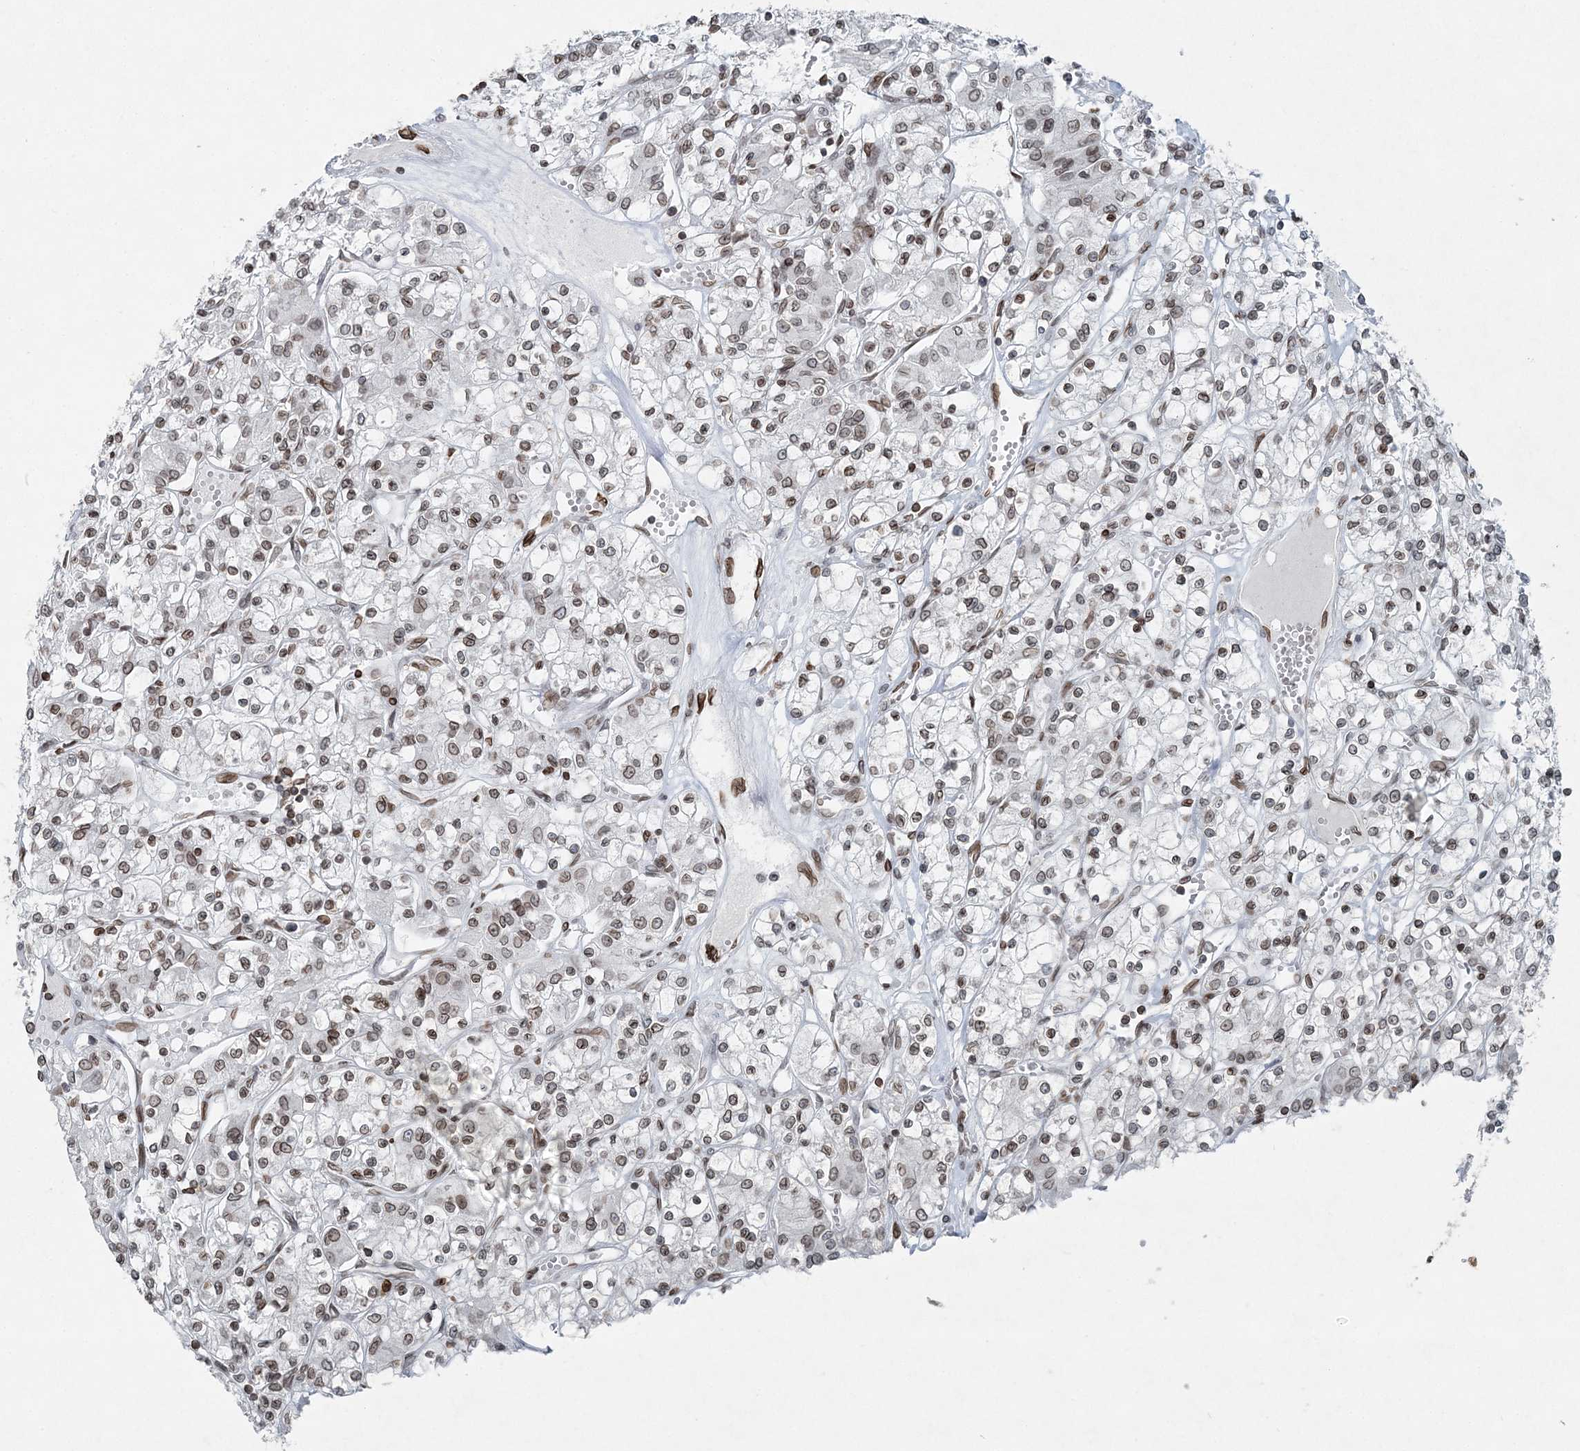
{"staining": {"intensity": "moderate", "quantity": ">75%", "location": "nuclear"}, "tissue": "renal cancer", "cell_type": "Tumor cells", "image_type": "cancer", "snomed": [{"axis": "morphology", "description": "Adenocarcinoma, NOS"}, {"axis": "topography", "description": "Kidney"}], "caption": "Immunohistochemistry (IHC) histopathology image of neoplastic tissue: renal adenocarcinoma stained using immunohistochemistry (IHC) demonstrates medium levels of moderate protein expression localized specifically in the nuclear of tumor cells, appearing as a nuclear brown color.", "gene": "GJD4", "patient": {"sex": "female", "age": 59}}